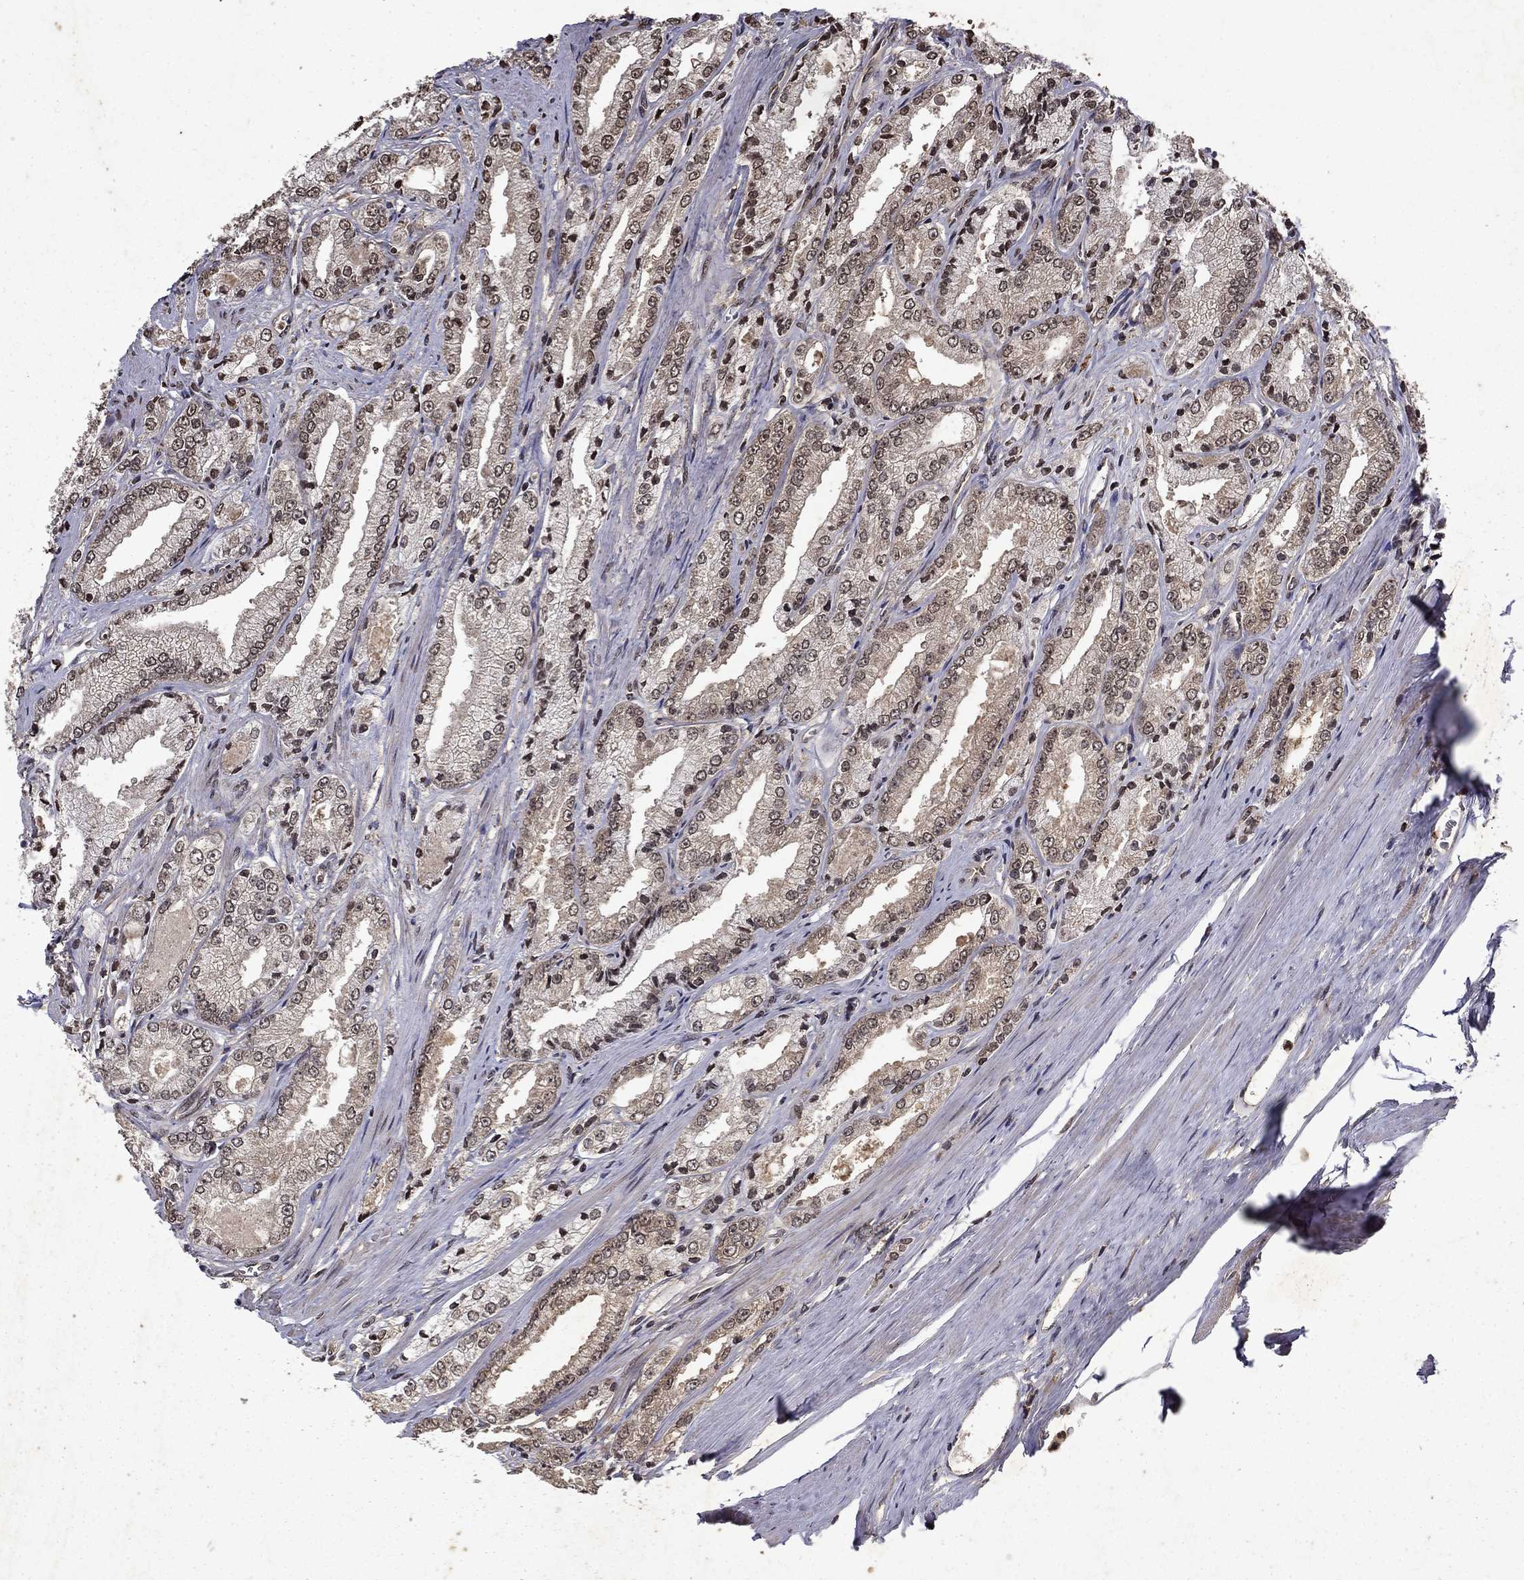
{"staining": {"intensity": "moderate", "quantity": "25%-75%", "location": "nuclear"}, "tissue": "prostate cancer", "cell_type": "Tumor cells", "image_type": "cancer", "snomed": [{"axis": "morphology", "description": "Adenocarcinoma, NOS"}, {"axis": "morphology", "description": "Adenocarcinoma, High grade"}, {"axis": "topography", "description": "Prostate"}], "caption": "Tumor cells reveal medium levels of moderate nuclear staining in approximately 25%-75% of cells in prostate adenocarcinoma.", "gene": "PIN4", "patient": {"sex": "male", "age": 70}}